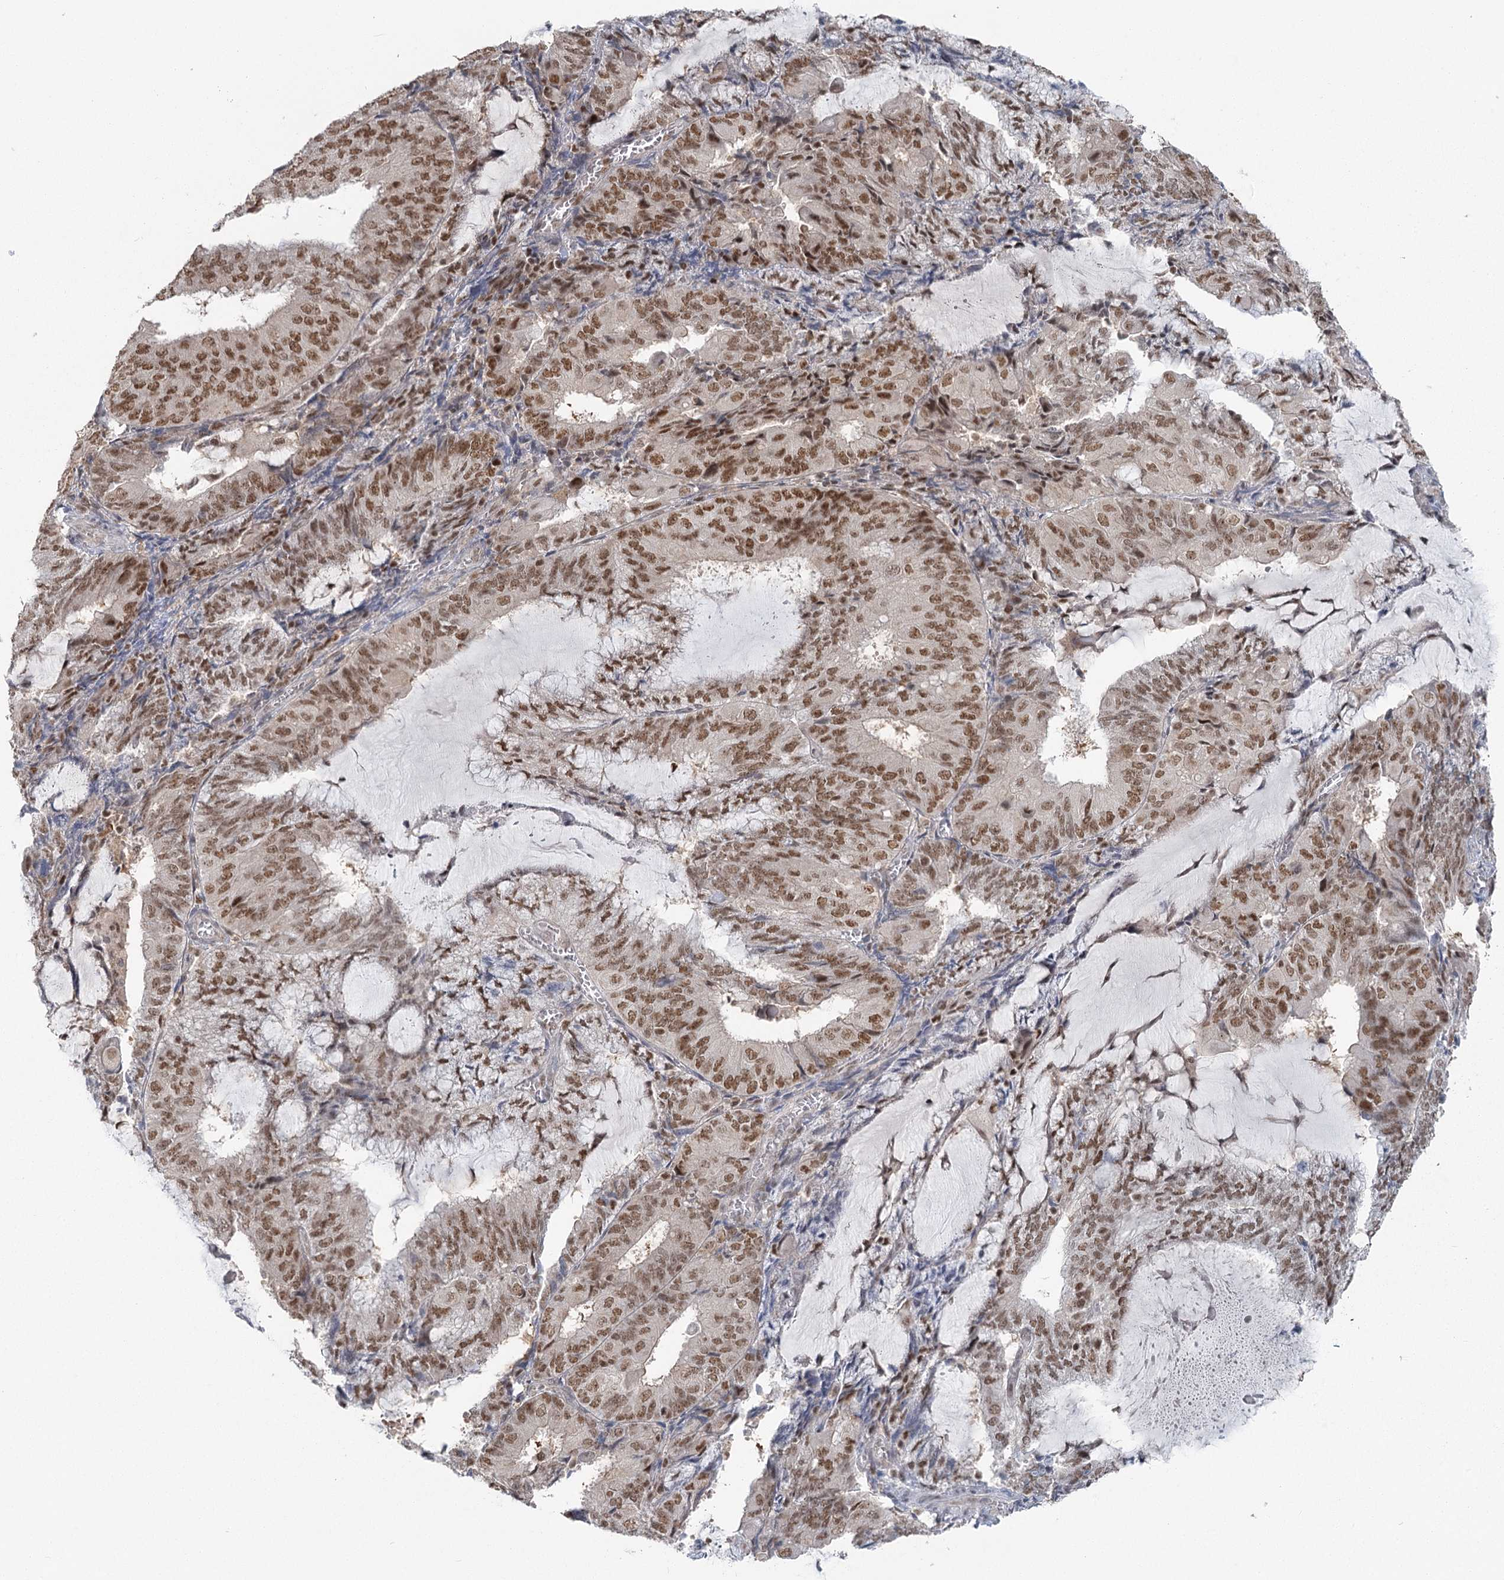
{"staining": {"intensity": "moderate", "quantity": ">75%", "location": "nuclear"}, "tissue": "endometrial cancer", "cell_type": "Tumor cells", "image_type": "cancer", "snomed": [{"axis": "morphology", "description": "Adenocarcinoma, NOS"}, {"axis": "topography", "description": "Endometrium"}], "caption": "High-magnification brightfield microscopy of adenocarcinoma (endometrial) stained with DAB (3,3'-diaminobenzidine) (brown) and counterstained with hematoxylin (blue). tumor cells exhibit moderate nuclear expression is identified in about>75% of cells.", "gene": "PDS5A", "patient": {"sex": "female", "age": 81}}